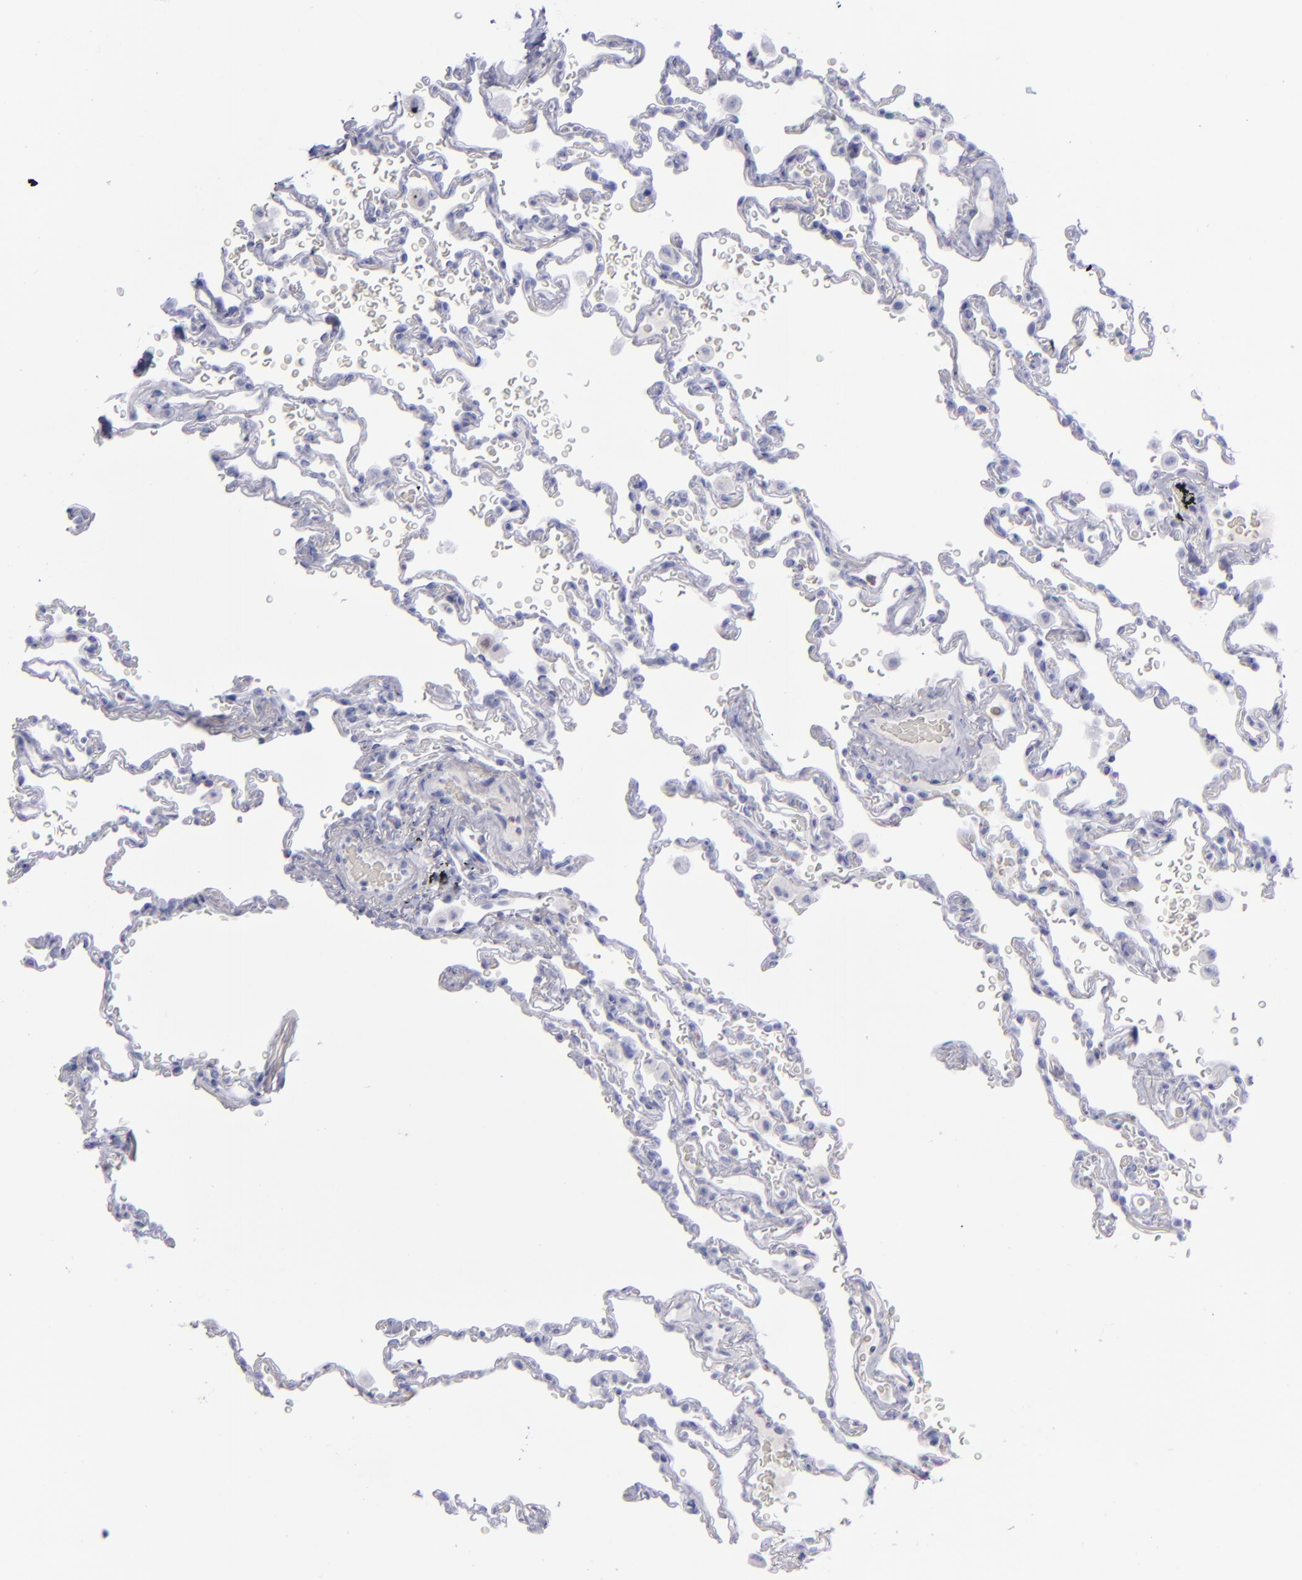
{"staining": {"intensity": "negative", "quantity": "none", "location": "none"}, "tissue": "lung", "cell_type": "Alveolar cells", "image_type": "normal", "snomed": [{"axis": "morphology", "description": "Normal tissue, NOS"}, {"axis": "topography", "description": "Lung"}], "caption": "DAB (3,3'-diaminobenzidine) immunohistochemical staining of benign lung shows no significant positivity in alveolar cells.", "gene": "AURKA", "patient": {"sex": "male", "age": 59}}